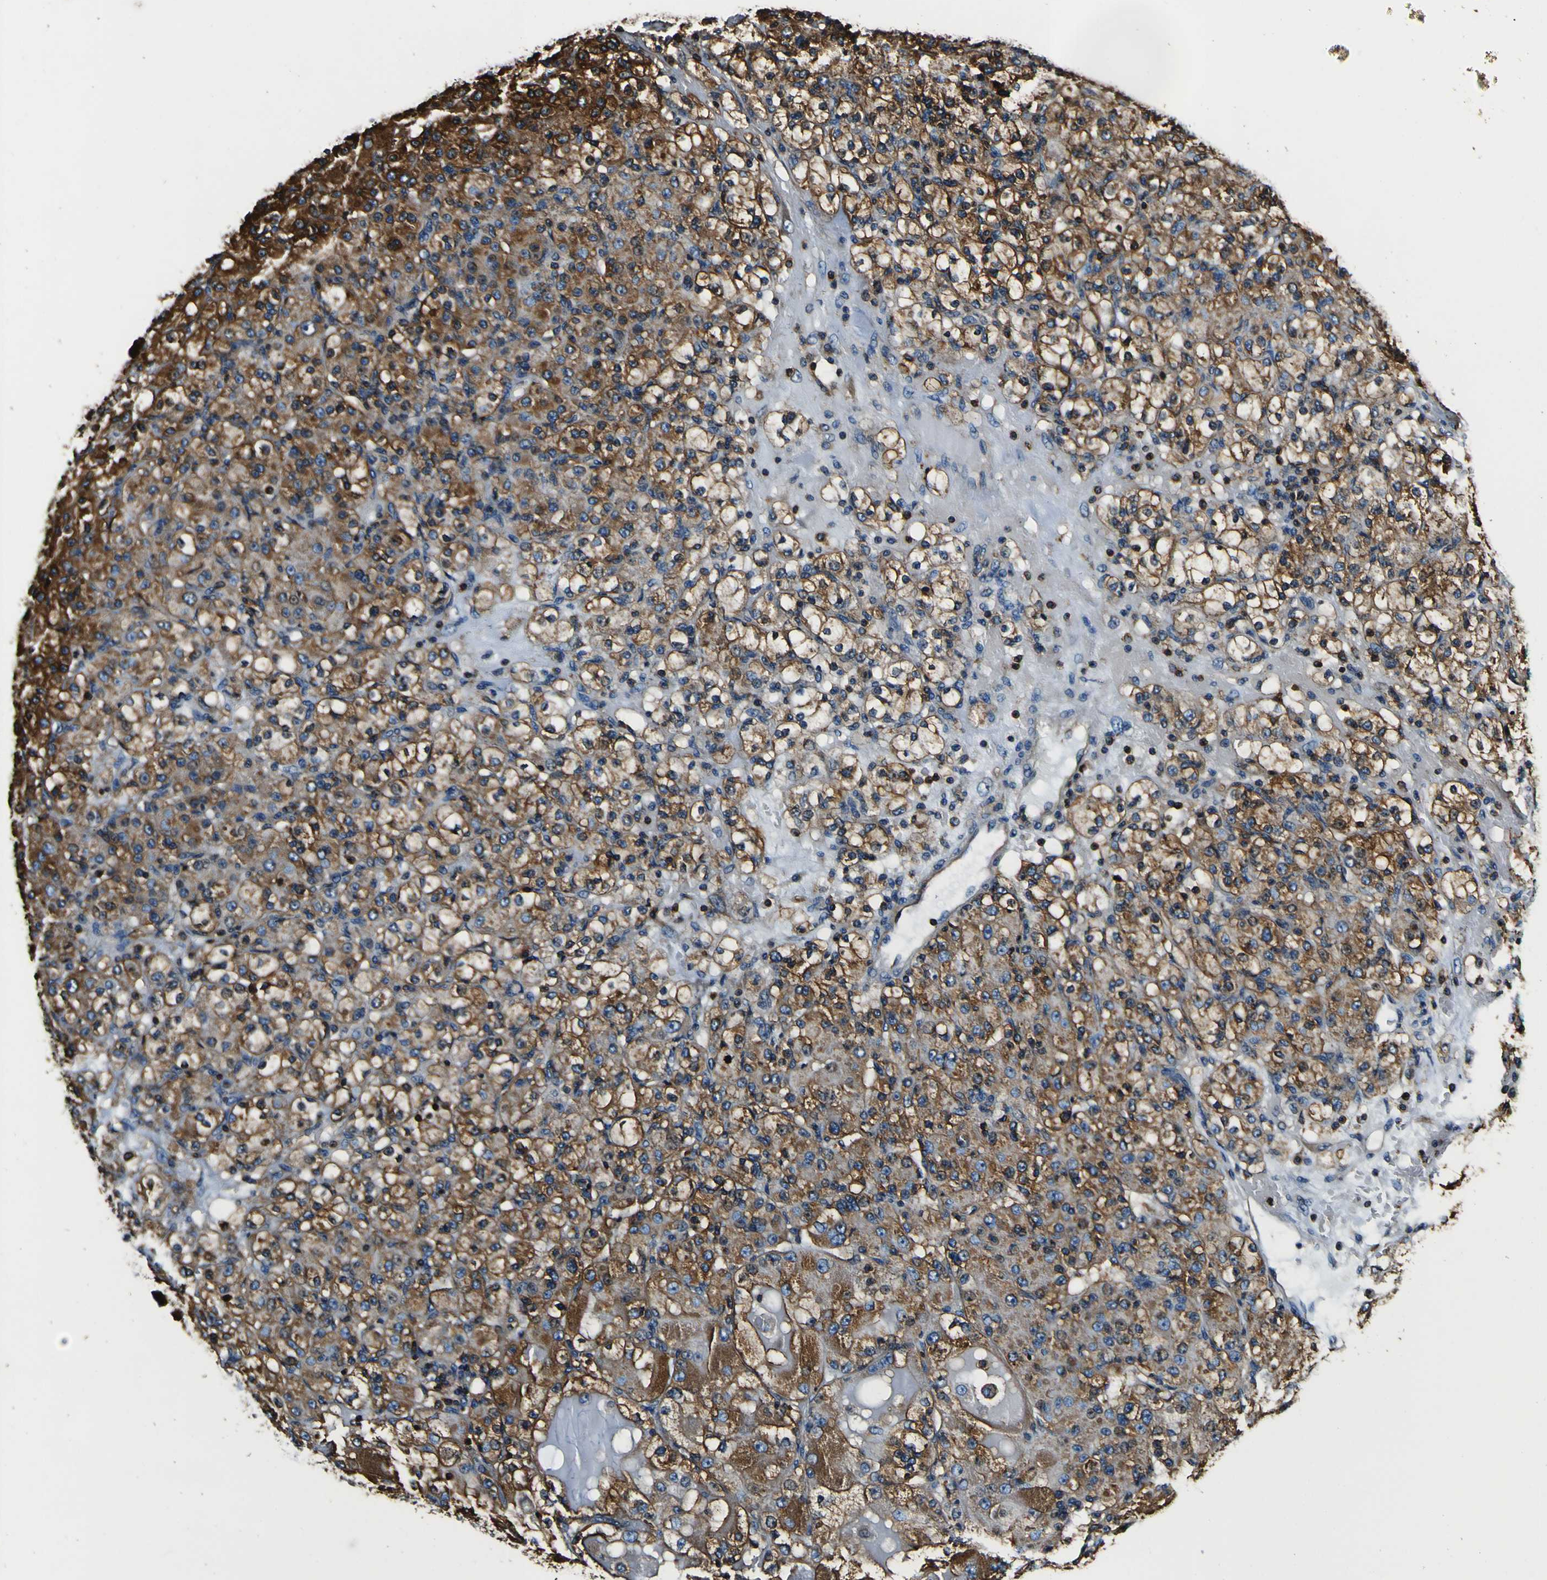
{"staining": {"intensity": "moderate", "quantity": ">75%", "location": "cytoplasmic/membranous"}, "tissue": "renal cancer", "cell_type": "Tumor cells", "image_type": "cancer", "snomed": [{"axis": "morphology", "description": "Normal tissue, NOS"}, {"axis": "morphology", "description": "Adenocarcinoma, NOS"}, {"axis": "topography", "description": "Kidney"}], "caption": "Tumor cells show medium levels of moderate cytoplasmic/membranous staining in about >75% of cells in human renal cancer (adenocarcinoma). Nuclei are stained in blue.", "gene": "RHOT2", "patient": {"sex": "male", "age": 61}}